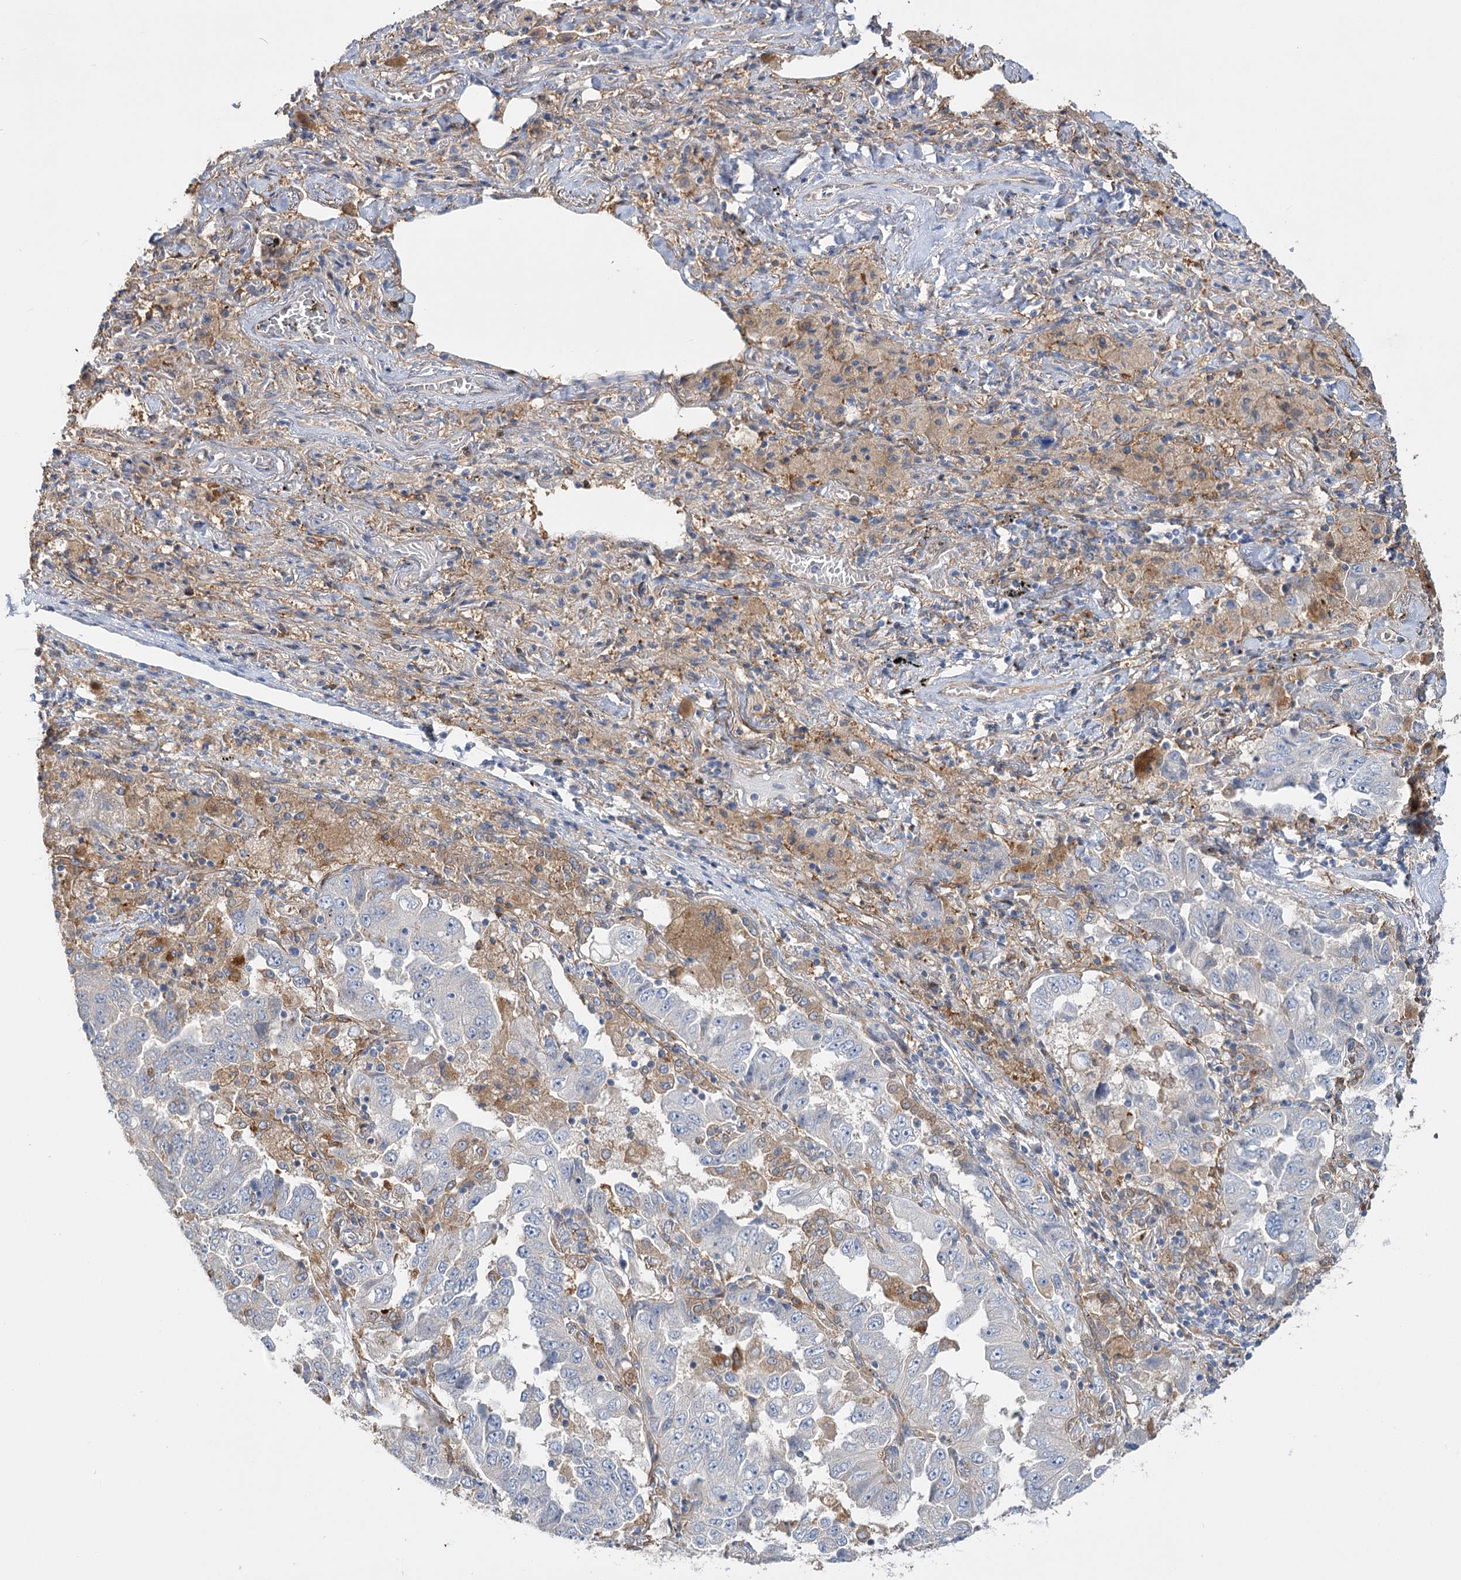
{"staining": {"intensity": "negative", "quantity": "none", "location": "none"}, "tissue": "lung cancer", "cell_type": "Tumor cells", "image_type": "cancer", "snomed": [{"axis": "morphology", "description": "Adenocarcinoma, NOS"}, {"axis": "topography", "description": "Lung"}], "caption": "Immunohistochemistry of adenocarcinoma (lung) displays no positivity in tumor cells.", "gene": "GUSB", "patient": {"sex": "female", "age": 51}}